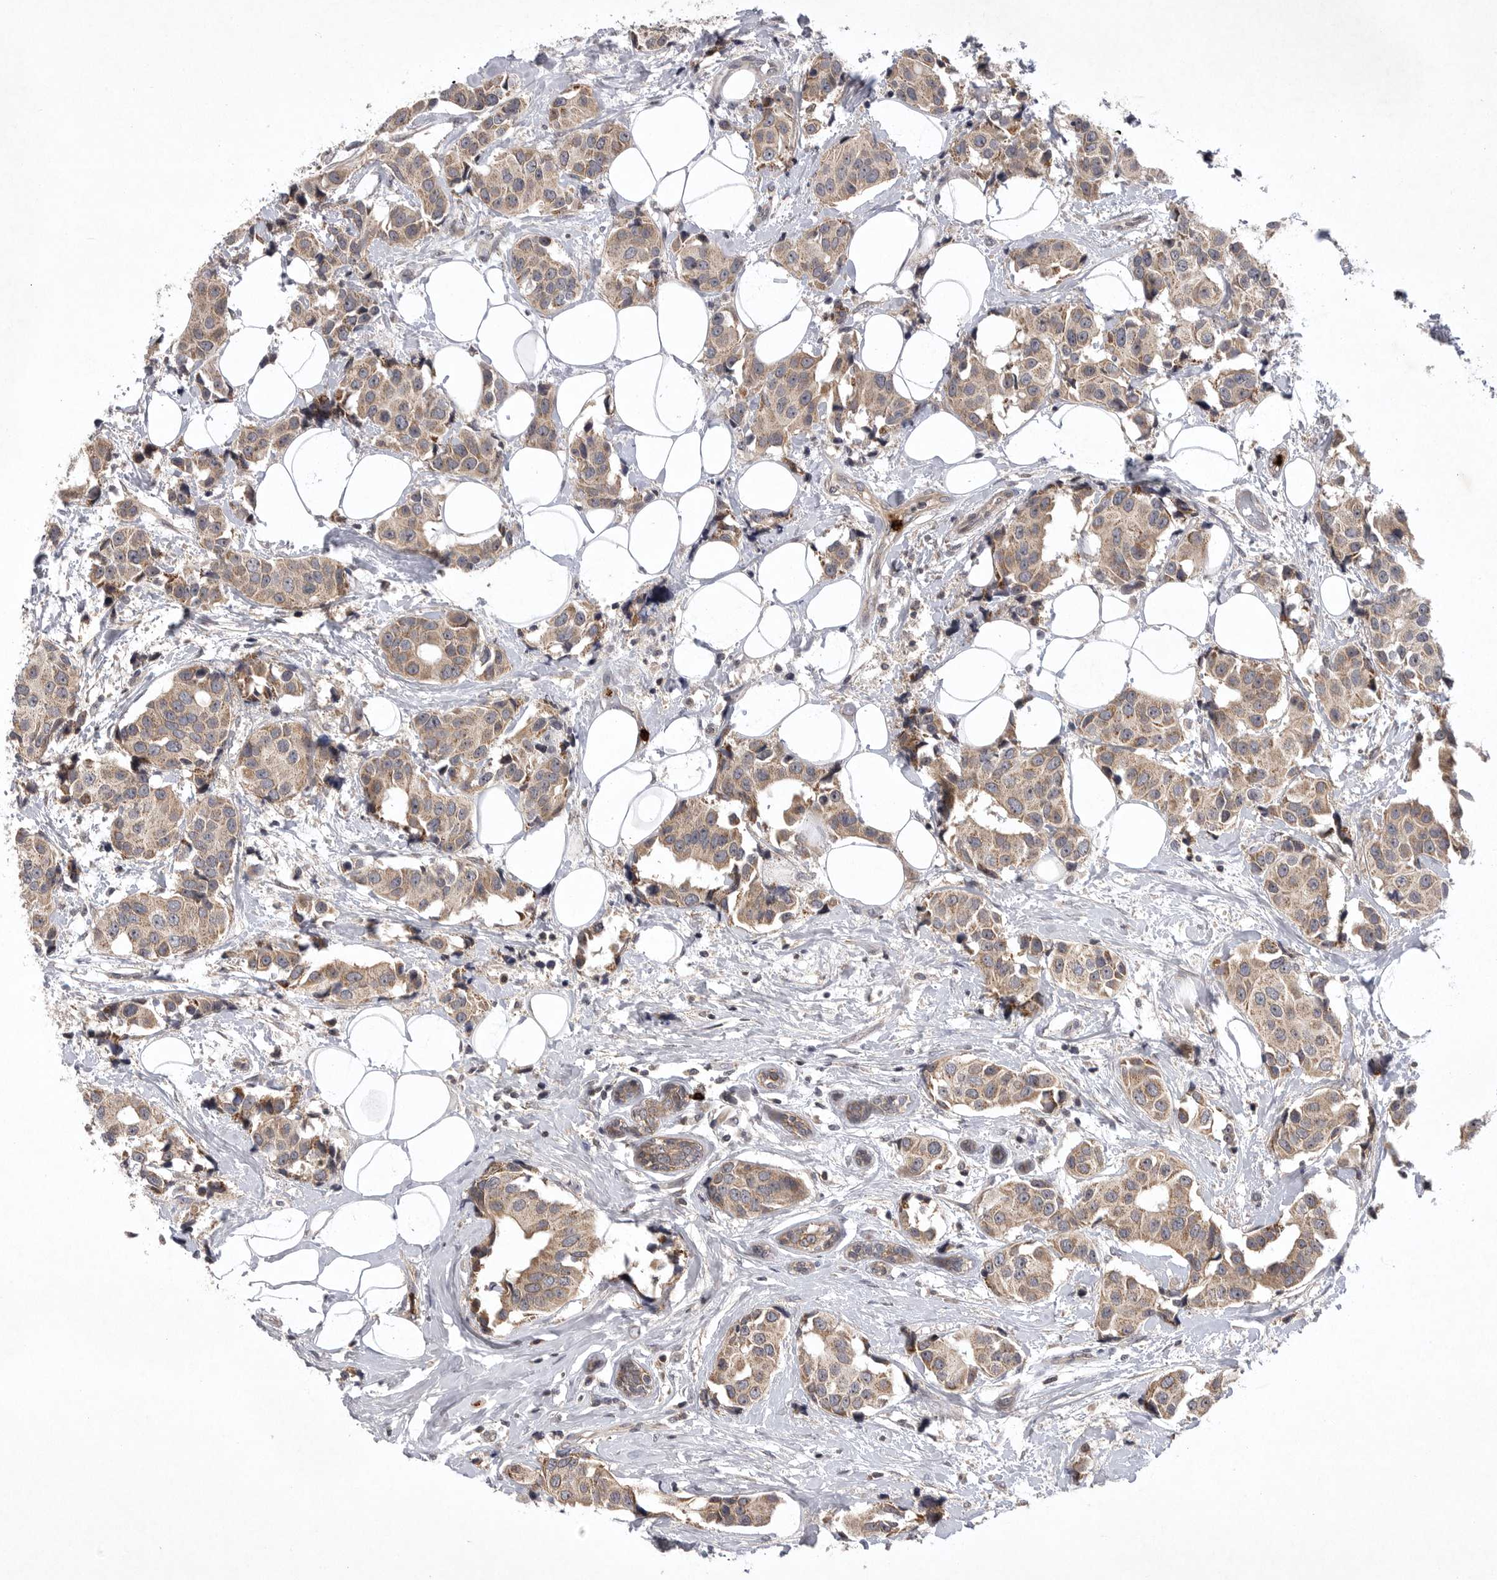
{"staining": {"intensity": "weak", "quantity": ">75%", "location": "cytoplasmic/membranous"}, "tissue": "breast cancer", "cell_type": "Tumor cells", "image_type": "cancer", "snomed": [{"axis": "morphology", "description": "Normal tissue, NOS"}, {"axis": "morphology", "description": "Duct carcinoma"}, {"axis": "topography", "description": "Breast"}], "caption": "Human intraductal carcinoma (breast) stained for a protein (brown) demonstrates weak cytoplasmic/membranous positive staining in approximately >75% of tumor cells.", "gene": "UBE3D", "patient": {"sex": "female", "age": 39}}